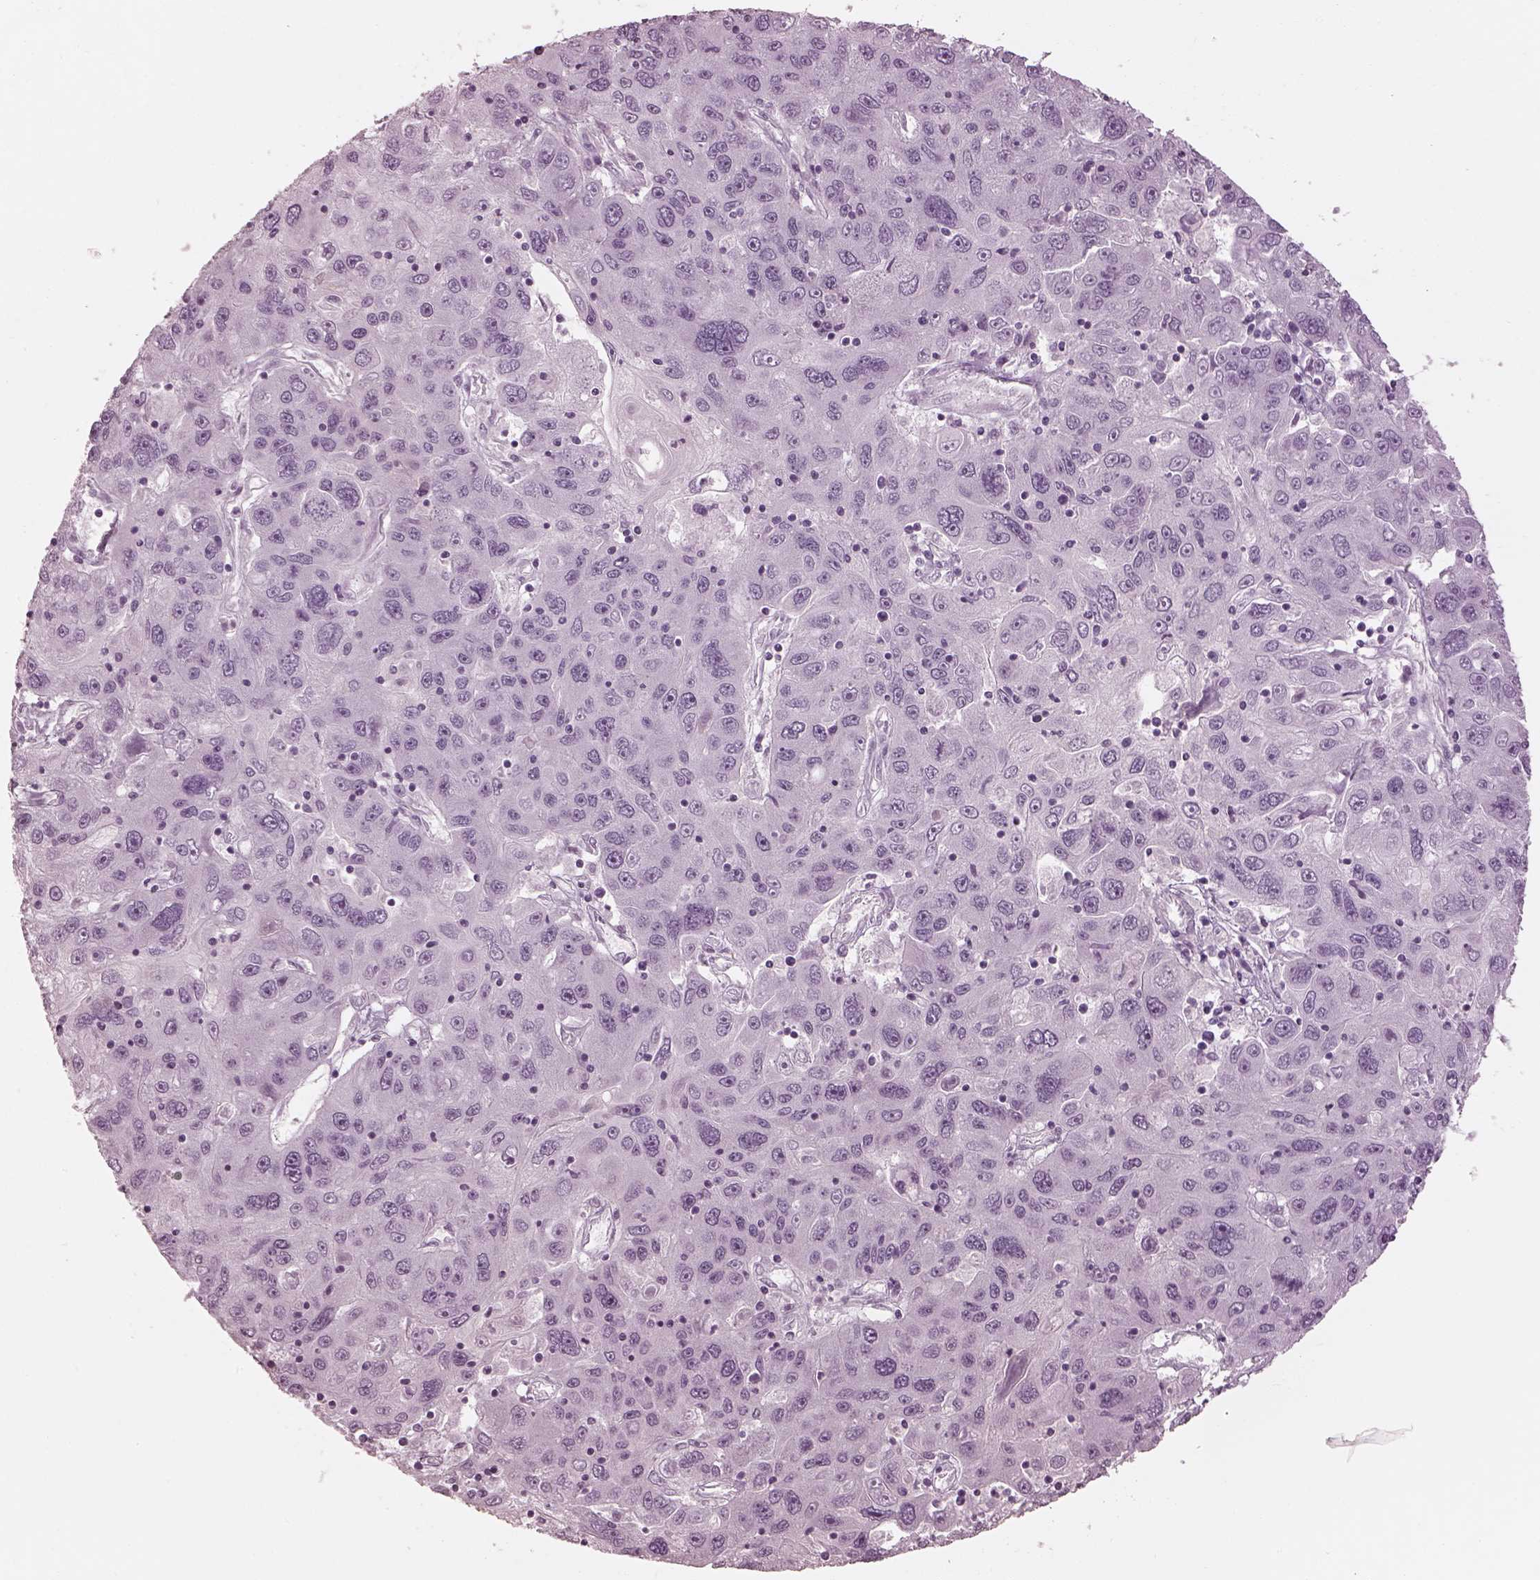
{"staining": {"intensity": "negative", "quantity": "none", "location": "none"}, "tissue": "stomach cancer", "cell_type": "Tumor cells", "image_type": "cancer", "snomed": [{"axis": "morphology", "description": "Adenocarcinoma, NOS"}, {"axis": "topography", "description": "Stomach"}], "caption": "Immunohistochemistry (IHC) of stomach cancer (adenocarcinoma) shows no positivity in tumor cells.", "gene": "OPN4", "patient": {"sex": "male", "age": 56}}